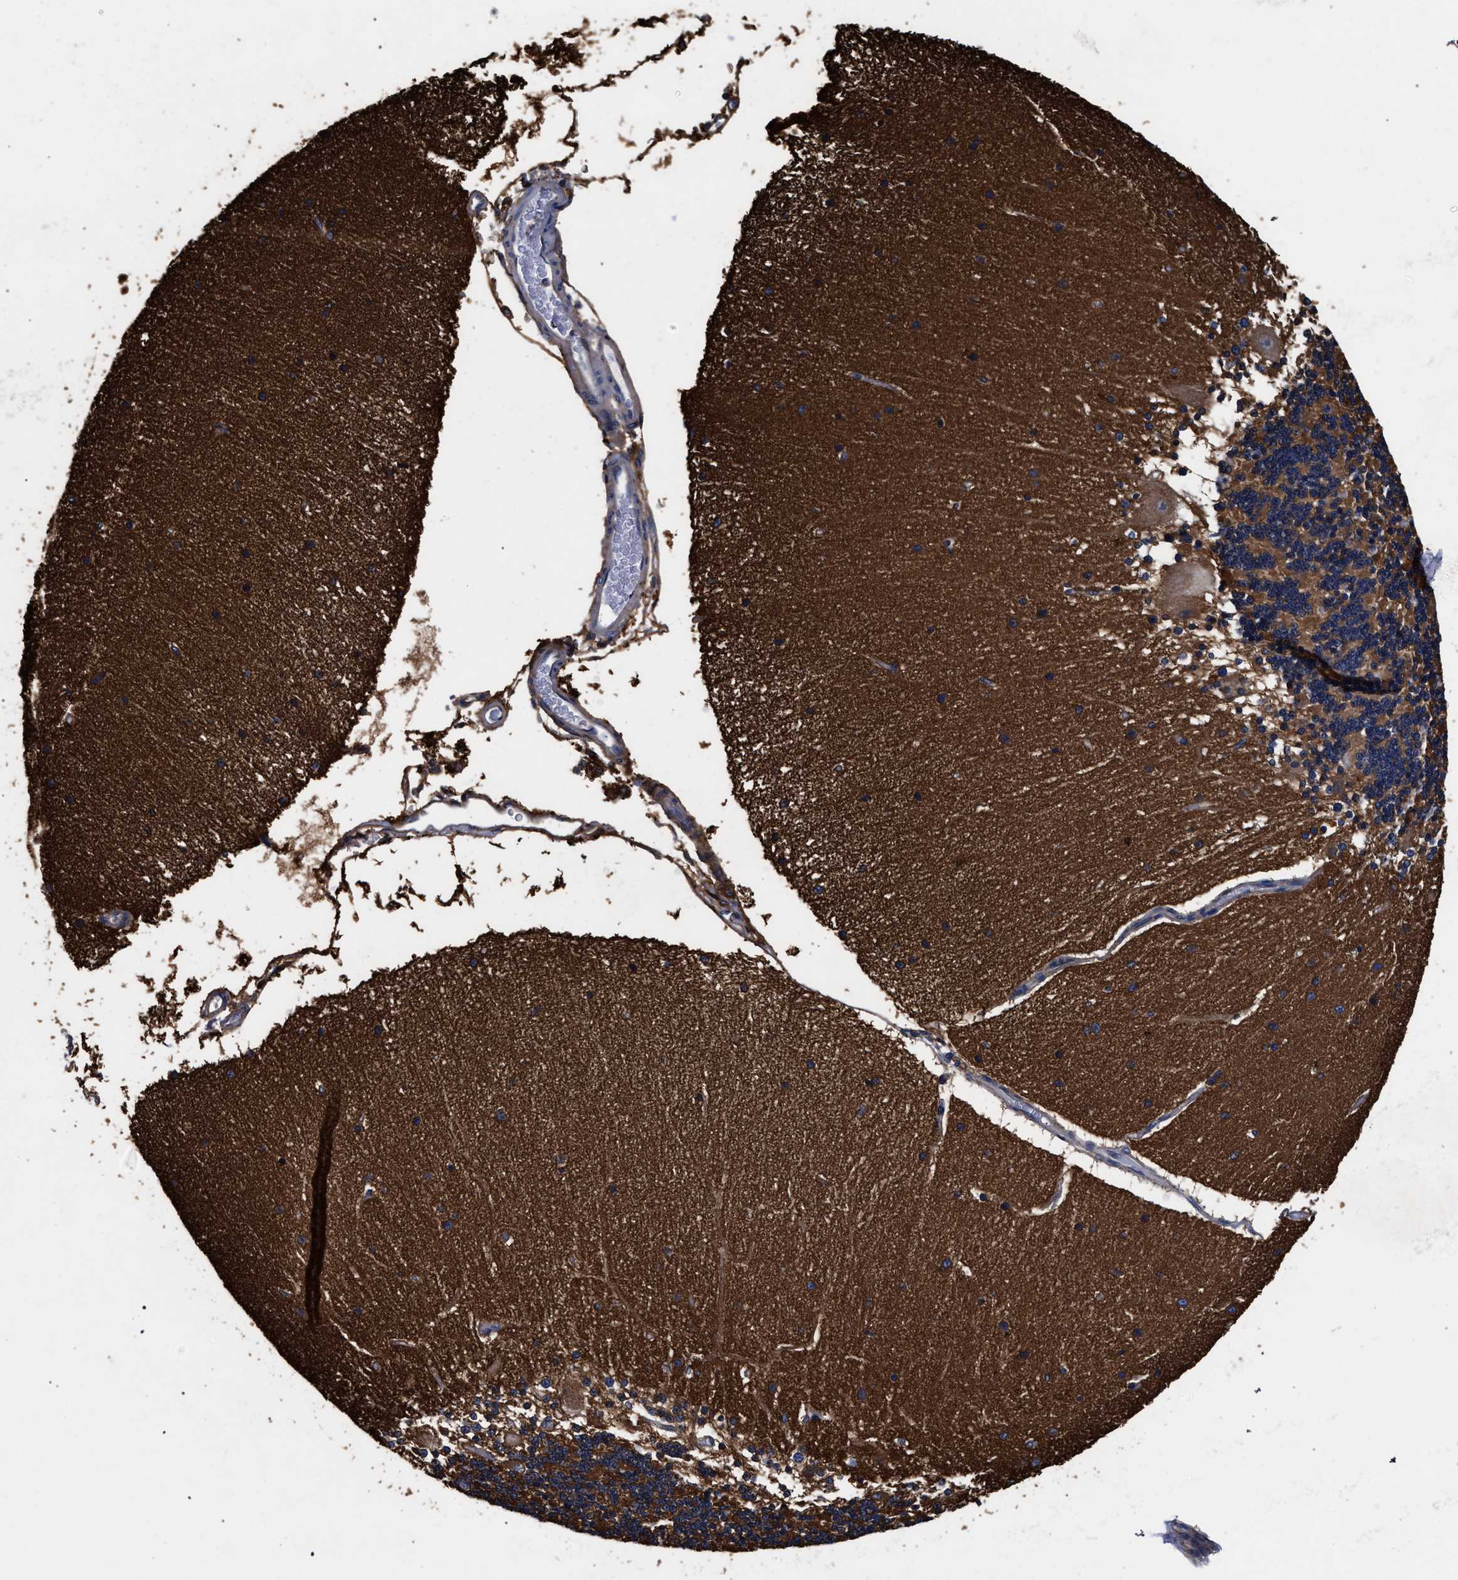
{"staining": {"intensity": "strong", "quantity": ">75%", "location": "cytoplasmic/membranous"}, "tissue": "cerebellum", "cell_type": "Cells in granular layer", "image_type": "normal", "snomed": [{"axis": "morphology", "description": "Normal tissue, NOS"}, {"axis": "topography", "description": "Cerebellum"}], "caption": "A high amount of strong cytoplasmic/membranous expression is appreciated in approximately >75% of cells in granular layer in unremarkable cerebellum.", "gene": "CFAP95", "patient": {"sex": "female", "age": 54}}